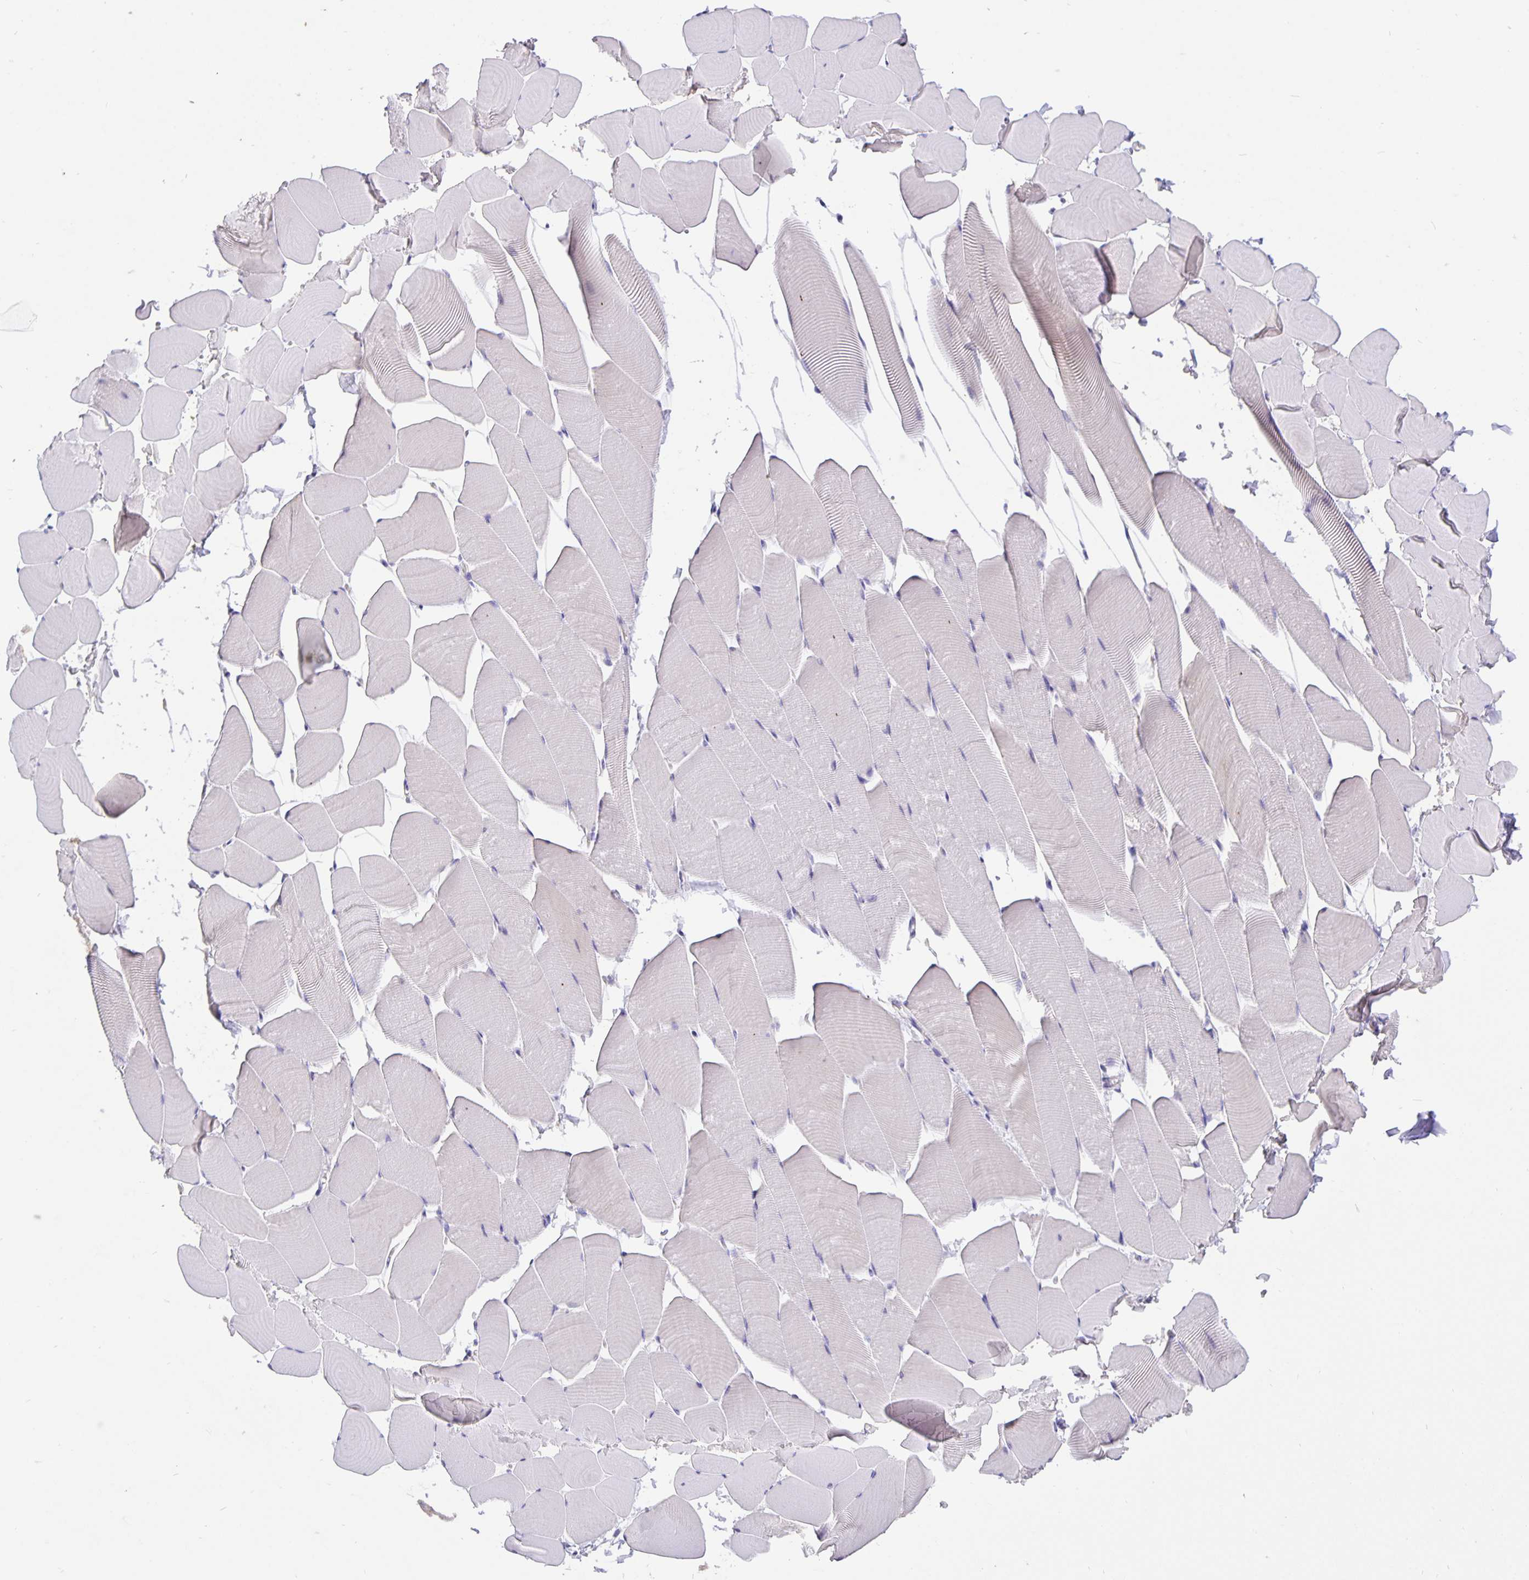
{"staining": {"intensity": "negative", "quantity": "none", "location": "none"}, "tissue": "skeletal muscle", "cell_type": "Myocytes", "image_type": "normal", "snomed": [{"axis": "morphology", "description": "Normal tissue, NOS"}, {"axis": "topography", "description": "Skeletal muscle"}], "caption": "High power microscopy micrograph of an immunohistochemistry photomicrograph of benign skeletal muscle, revealing no significant expression in myocytes. (DAB immunohistochemistry, high magnification).", "gene": "EML6", "patient": {"sex": "male", "age": 25}}